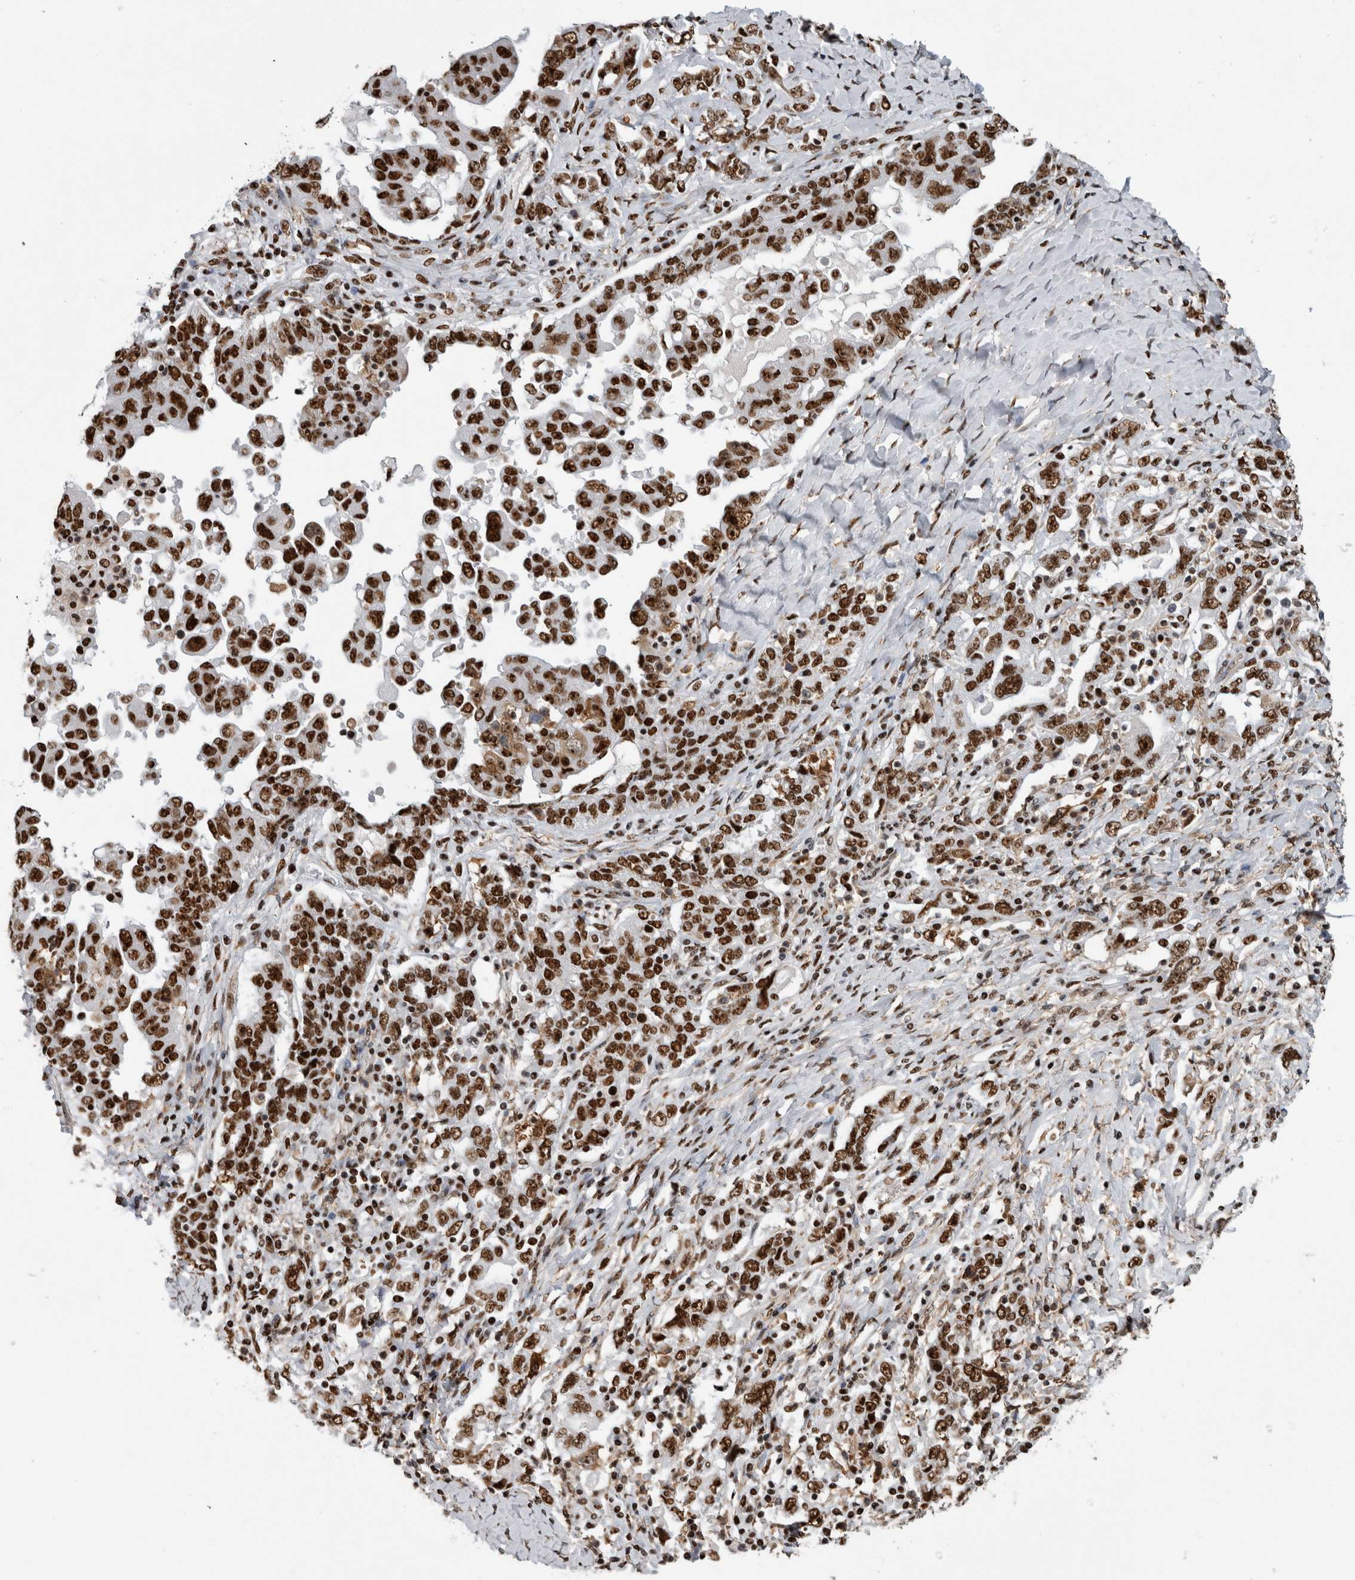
{"staining": {"intensity": "strong", "quantity": ">75%", "location": "nuclear"}, "tissue": "ovarian cancer", "cell_type": "Tumor cells", "image_type": "cancer", "snomed": [{"axis": "morphology", "description": "Carcinoma, endometroid"}, {"axis": "topography", "description": "Ovary"}], "caption": "A histopathology image of human ovarian cancer (endometroid carcinoma) stained for a protein displays strong nuclear brown staining in tumor cells.", "gene": "NCL", "patient": {"sex": "female", "age": 62}}